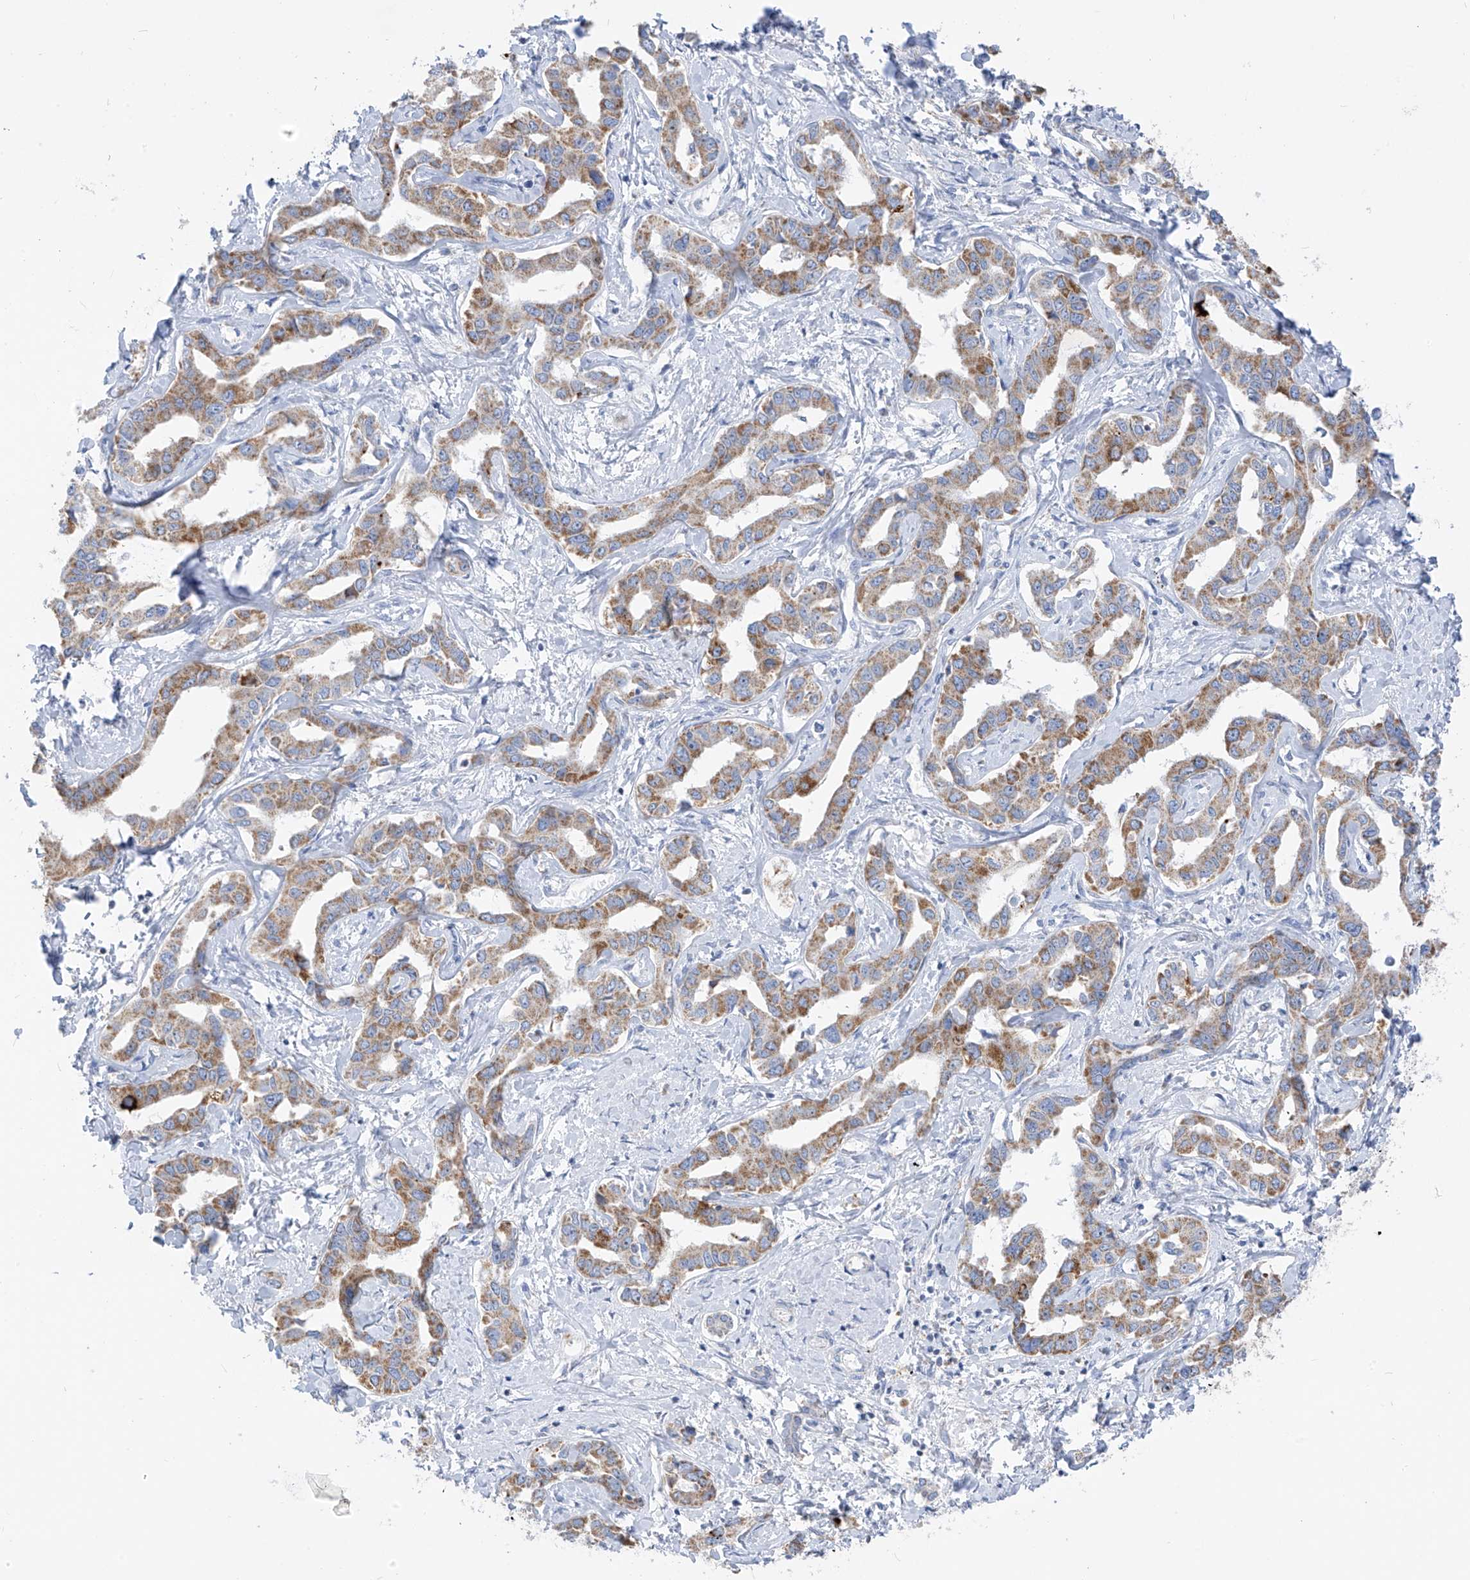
{"staining": {"intensity": "moderate", "quantity": "25%-75%", "location": "cytoplasmic/membranous"}, "tissue": "liver cancer", "cell_type": "Tumor cells", "image_type": "cancer", "snomed": [{"axis": "morphology", "description": "Cholangiocarcinoma"}, {"axis": "topography", "description": "Liver"}], "caption": "Liver cancer tissue shows moderate cytoplasmic/membranous positivity in approximately 25%-75% of tumor cells", "gene": "ZNF404", "patient": {"sex": "male", "age": 59}}